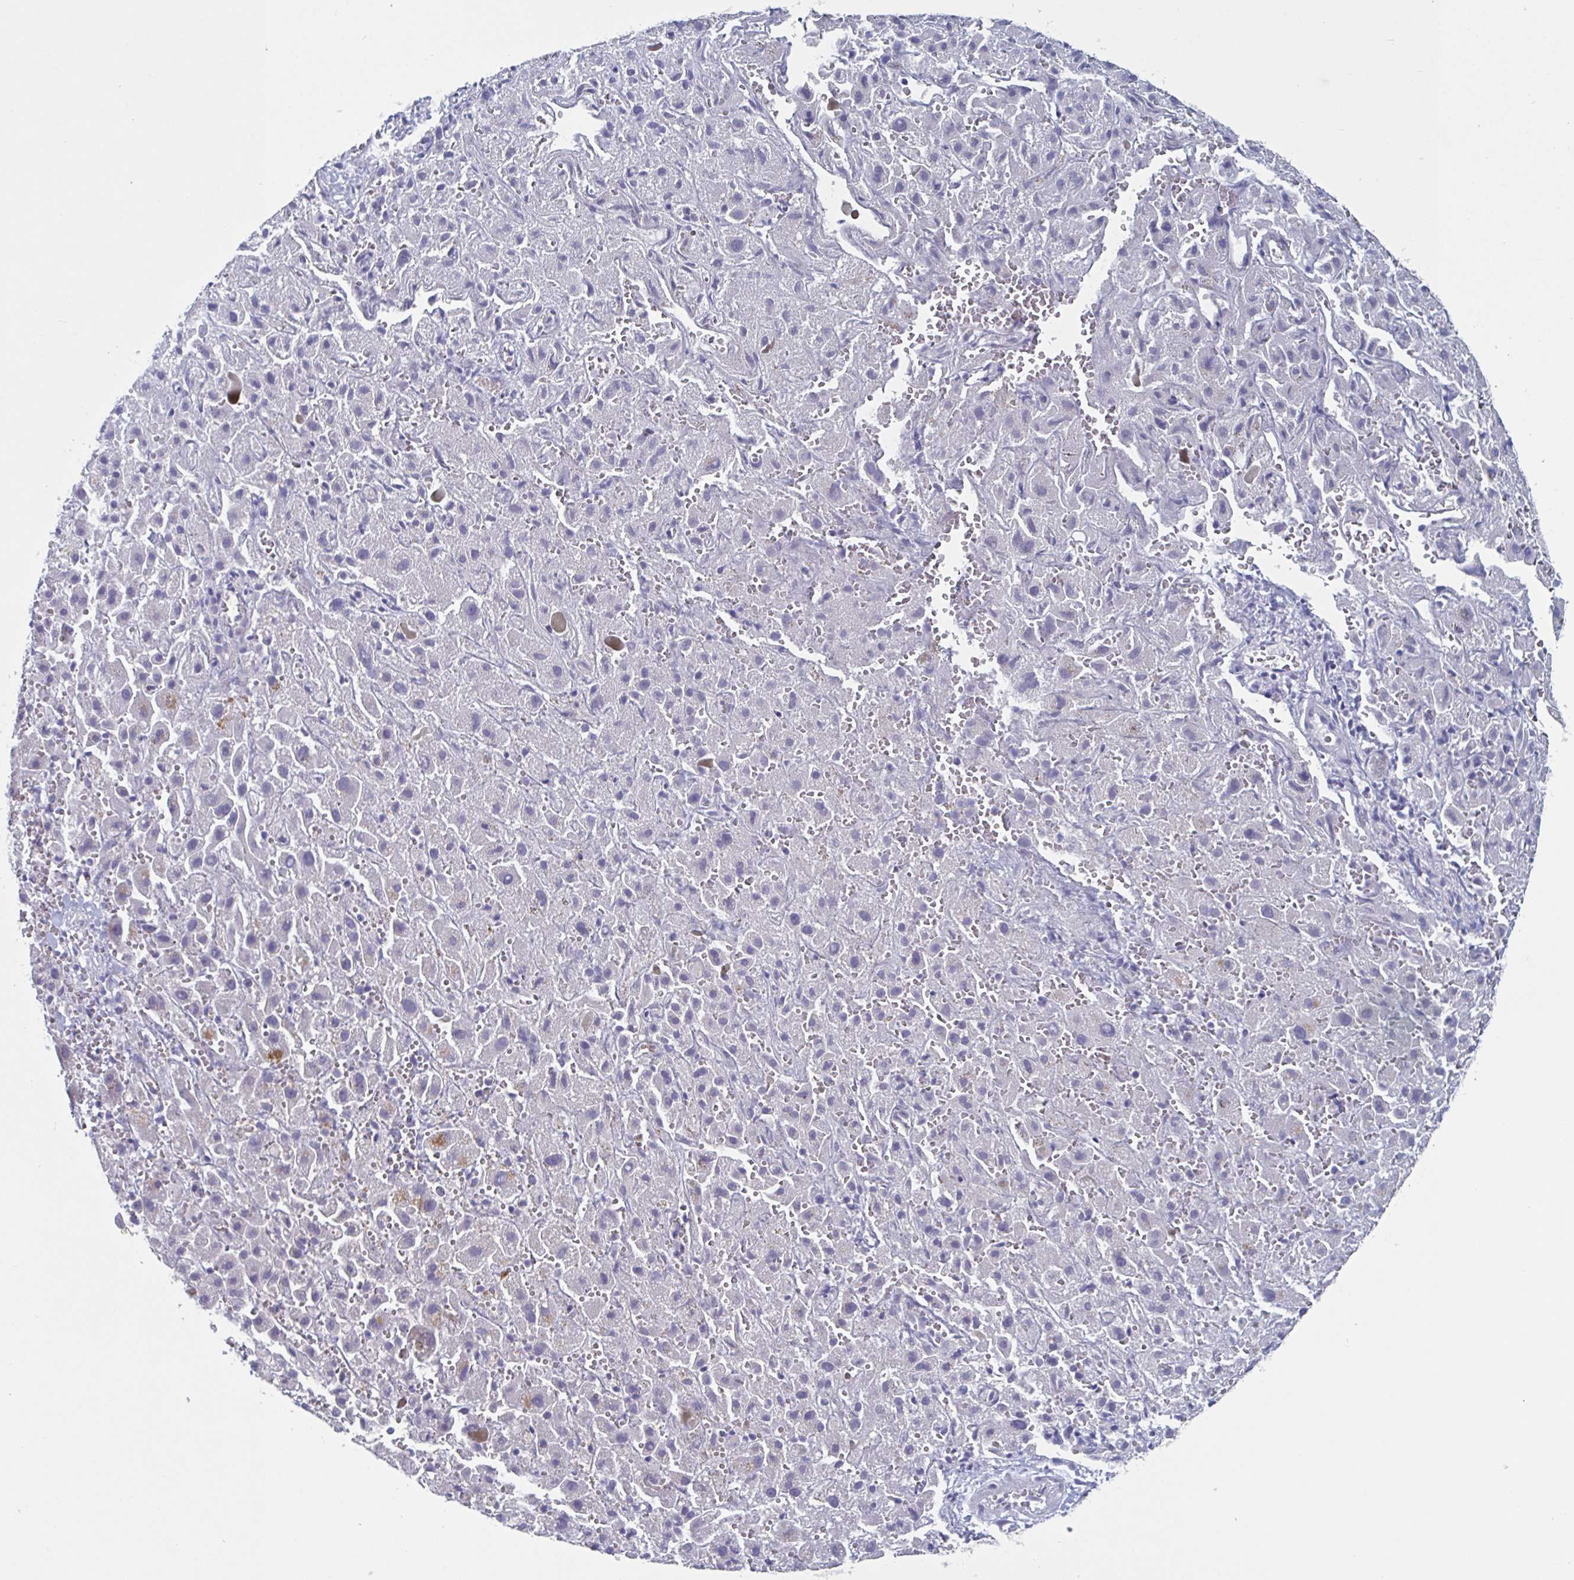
{"staining": {"intensity": "negative", "quantity": "none", "location": "none"}, "tissue": "liver cancer", "cell_type": "Tumor cells", "image_type": "cancer", "snomed": [{"axis": "morphology", "description": "Cholangiocarcinoma"}, {"axis": "topography", "description": "Liver"}], "caption": "This micrograph is of liver cholangiocarcinoma stained with immunohistochemistry to label a protein in brown with the nuclei are counter-stained blue. There is no staining in tumor cells.", "gene": "KDM4D", "patient": {"sex": "female", "age": 52}}